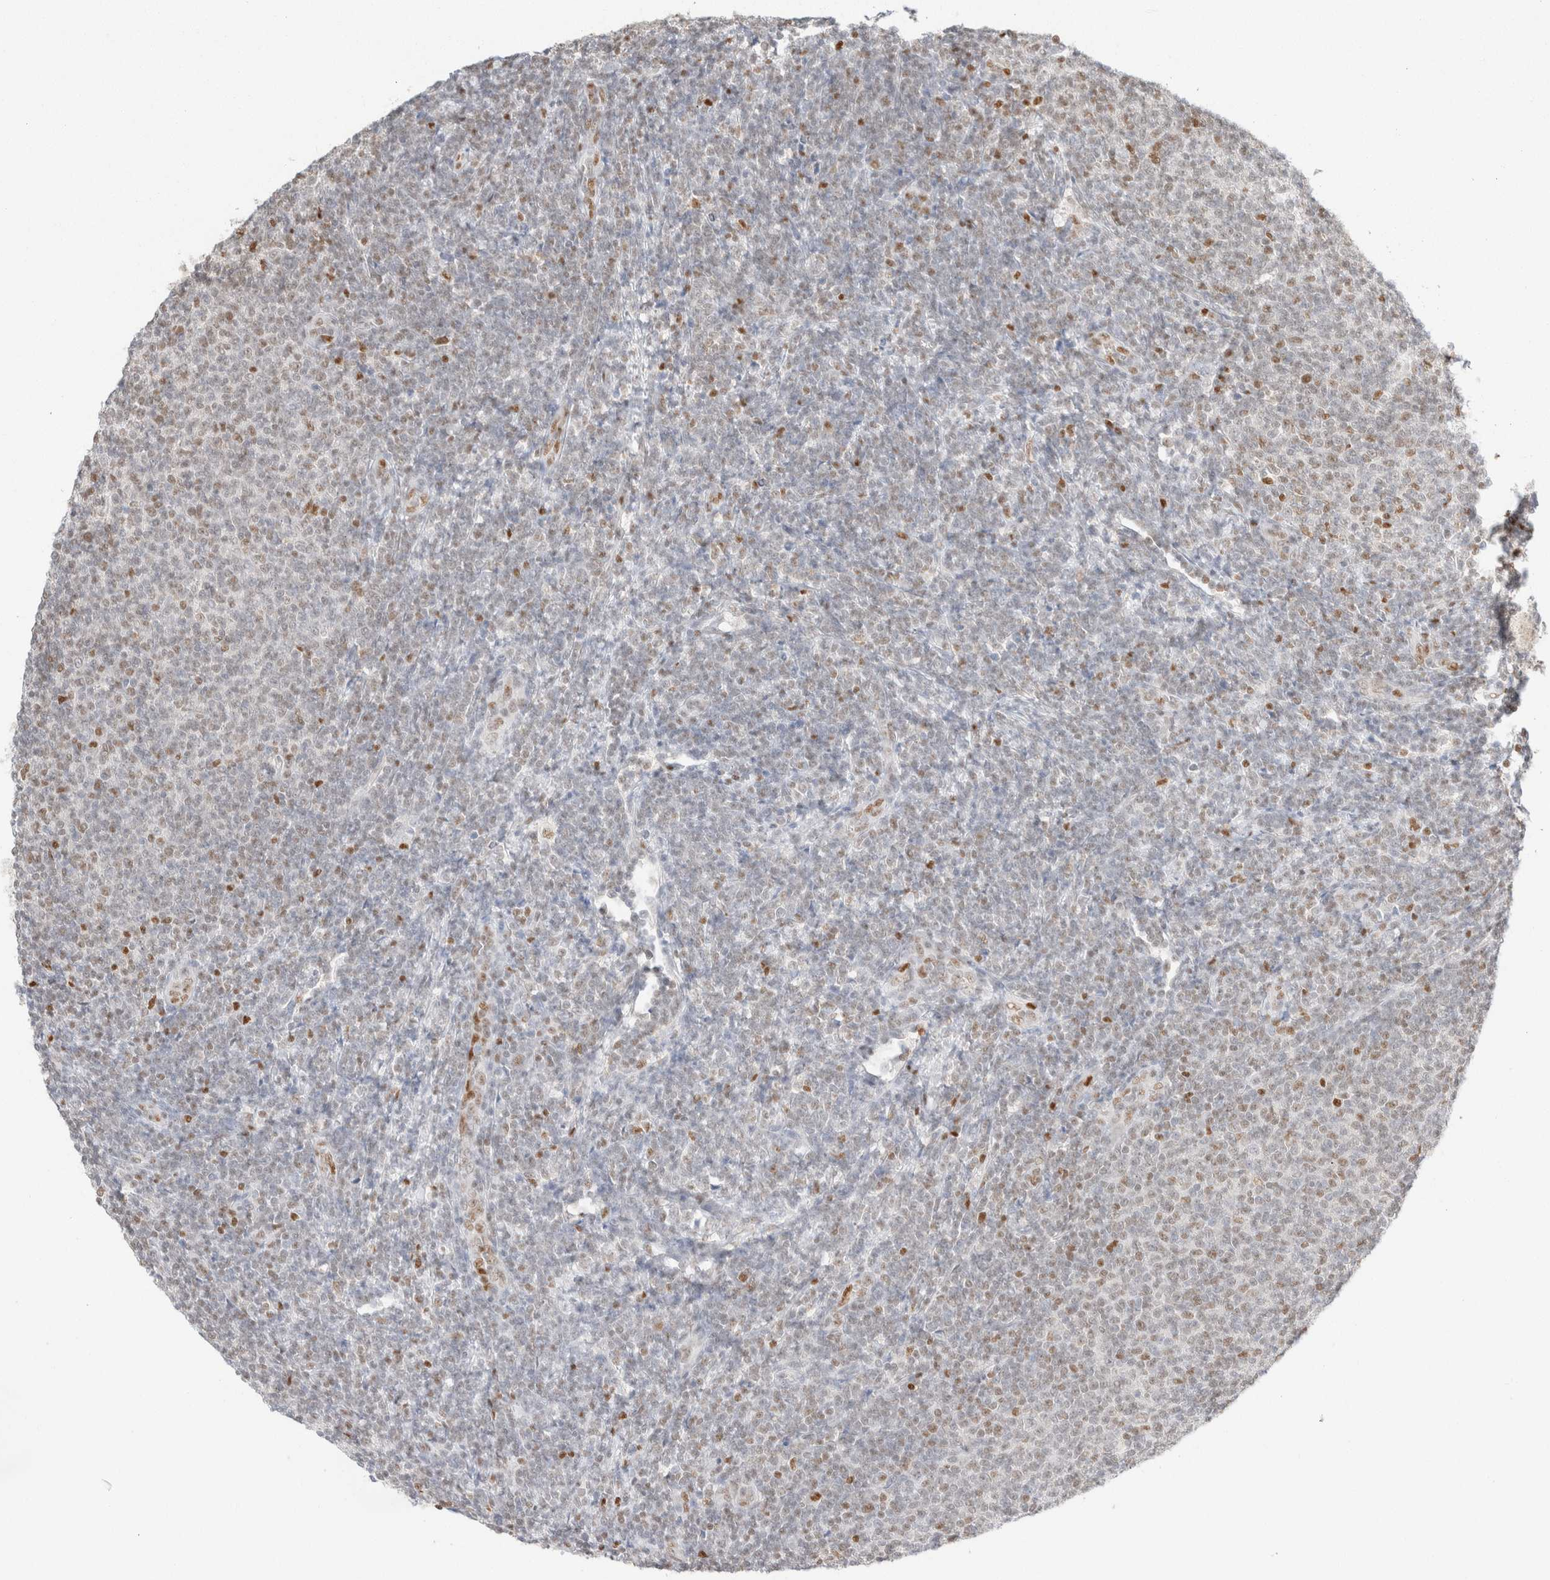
{"staining": {"intensity": "weak", "quantity": "<25%", "location": "nuclear"}, "tissue": "lymphoma", "cell_type": "Tumor cells", "image_type": "cancer", "snomed": [{"axis": "morphology", "description": "Malignant lymphoma, non-Hodgkin's type, Low grade"}, {"axis": "topography", "description": "Lymph node"}], "caption": "Lymphoma was stained to show a protein in brown. There is no significant staining in tumor cells.", "gene": "DDB2", "patient": {"sex": "male", "age": 66}}